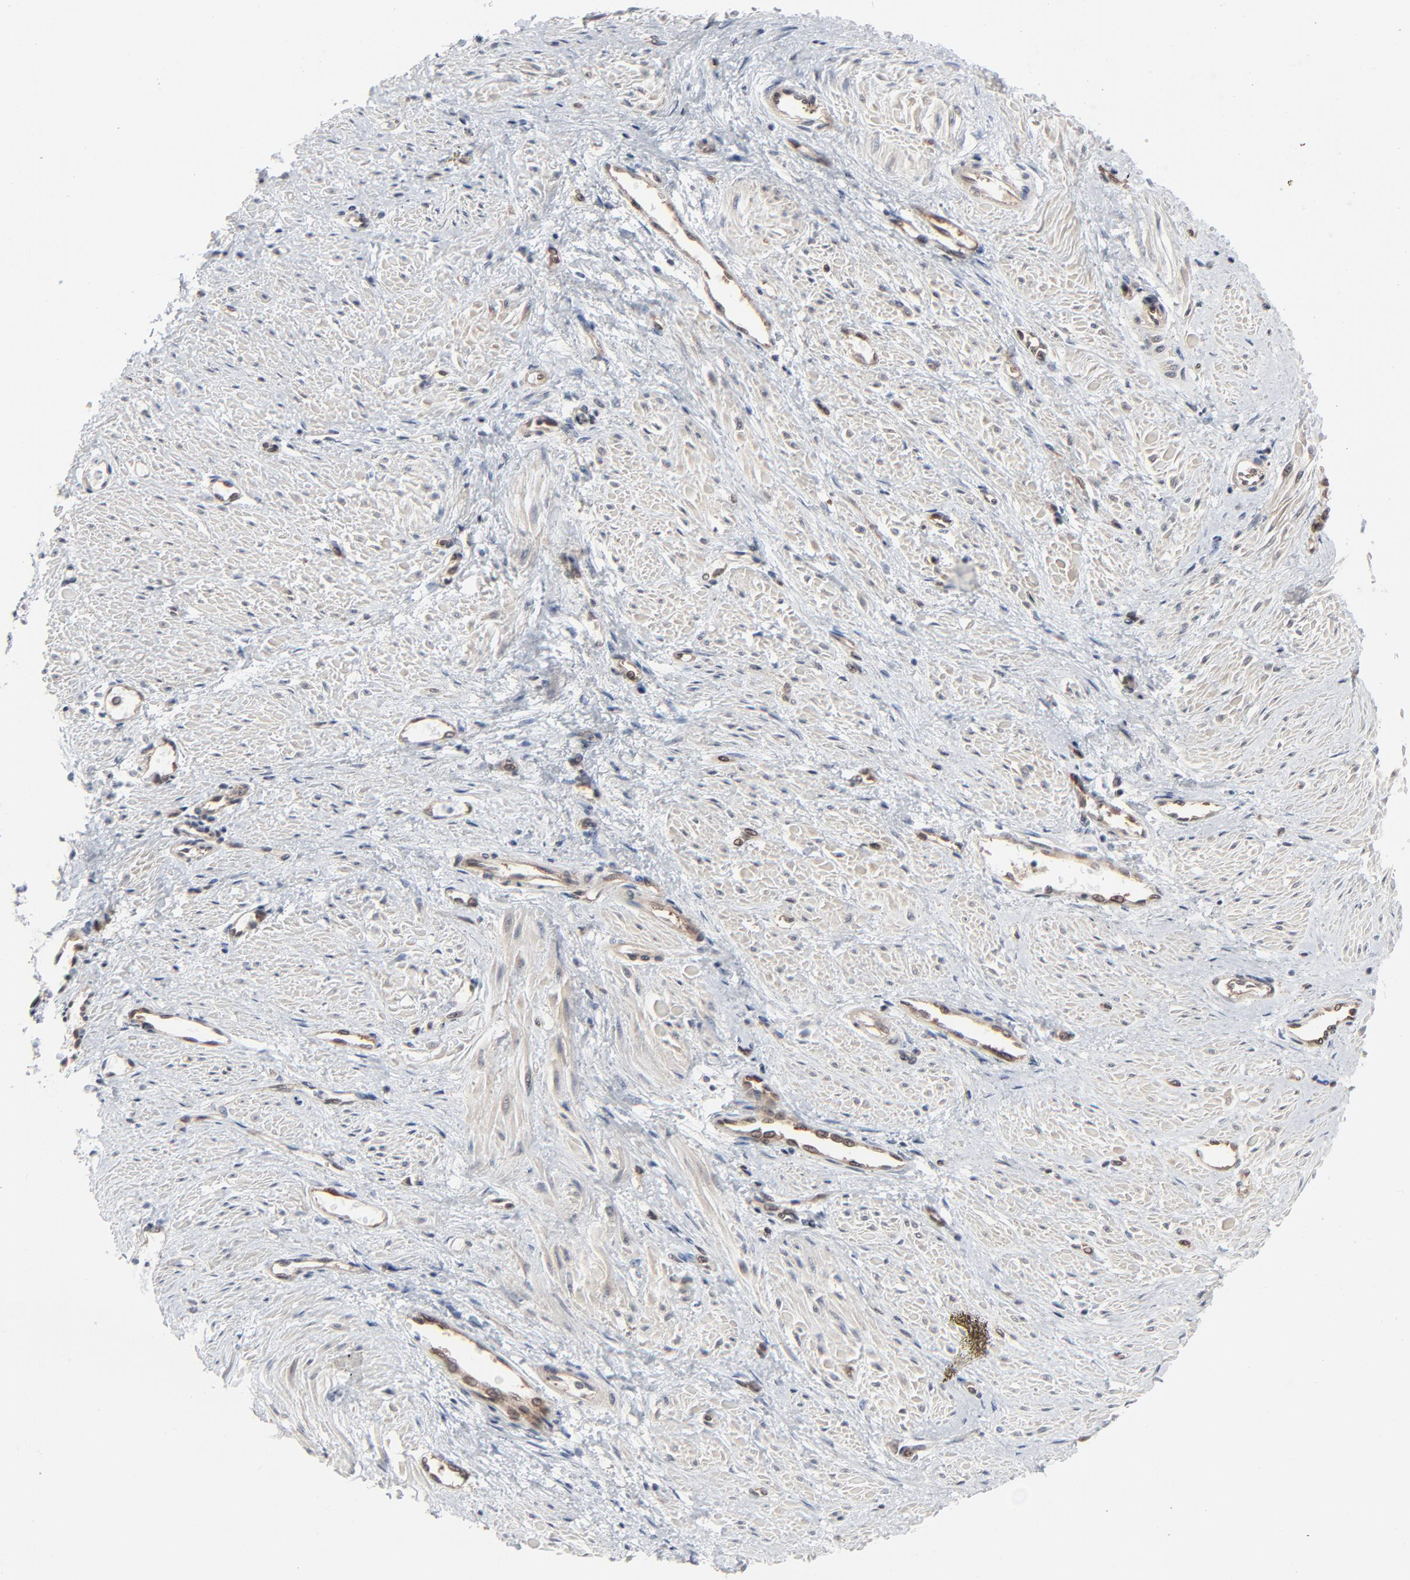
{"staining": {"intensity": "weak", "quantity": ">75%", "location": "cytoplasmic/membranous"}, "tissue": "smooth muscle", "cell_type": "Smooth muscle cells", "image_type": "normal", "snomed": [{"axis": "morphology", "description": "Normal tissue, NOS"}, {"axis": "topography", "description": "Smooth muscle"}, {"axis": "topography", "description": "Uterus"}], "caption": "A micrograph of human smooth muscle stained for a protein displays weak cytoplasmic/membranous brown staining in smooth muscle cells. The staining was performed using DAB to visualize the protein expression in brown, while the nuclei were stained in blue with hematoxylin (Magnification: 20x).", "gene": "AKT1", "patient": {"sex": "female", "age": 39}}